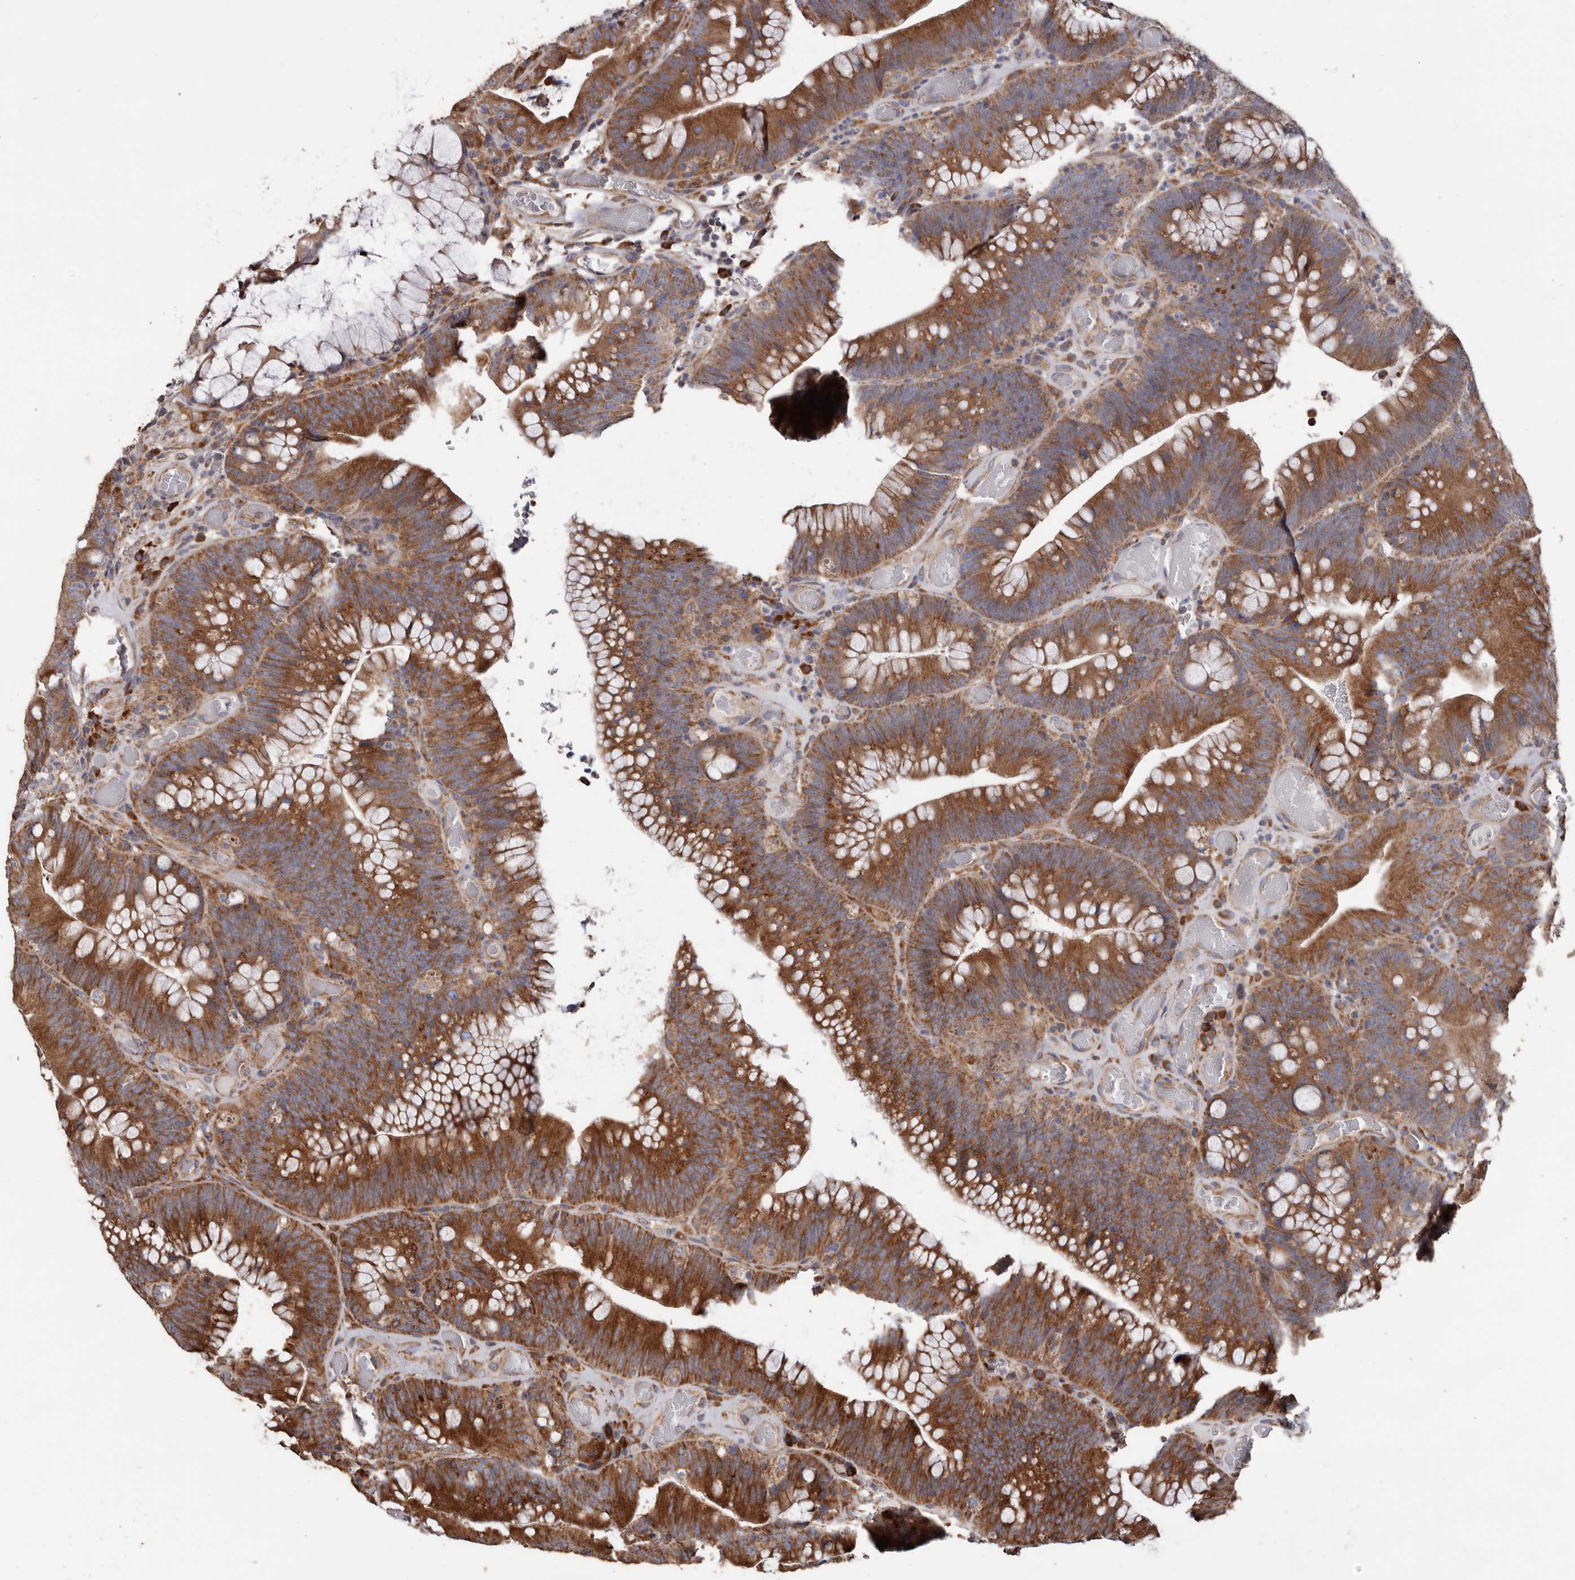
{"staining": {"intensity": "strong", "quantity": ">75%", "location": "cytoplasmic/membranous"}, "tissue": "colorectal cancer", "cell_type": "Tumor cells", "image_type": "cancer", "snomed": [{"axis": "morphology", "description": "Normal tissue, NOS"}, {"axis": "topography", "description": "Colon"}], "caption": "Colorectal cancer was stained to show a protein in brown. There is high levels of strong cytoplasmic/membranous staining in approximately >75% of tumor cells.", "gene": "OSGIN2", "patient": {"sex": "female", "age": 82}}